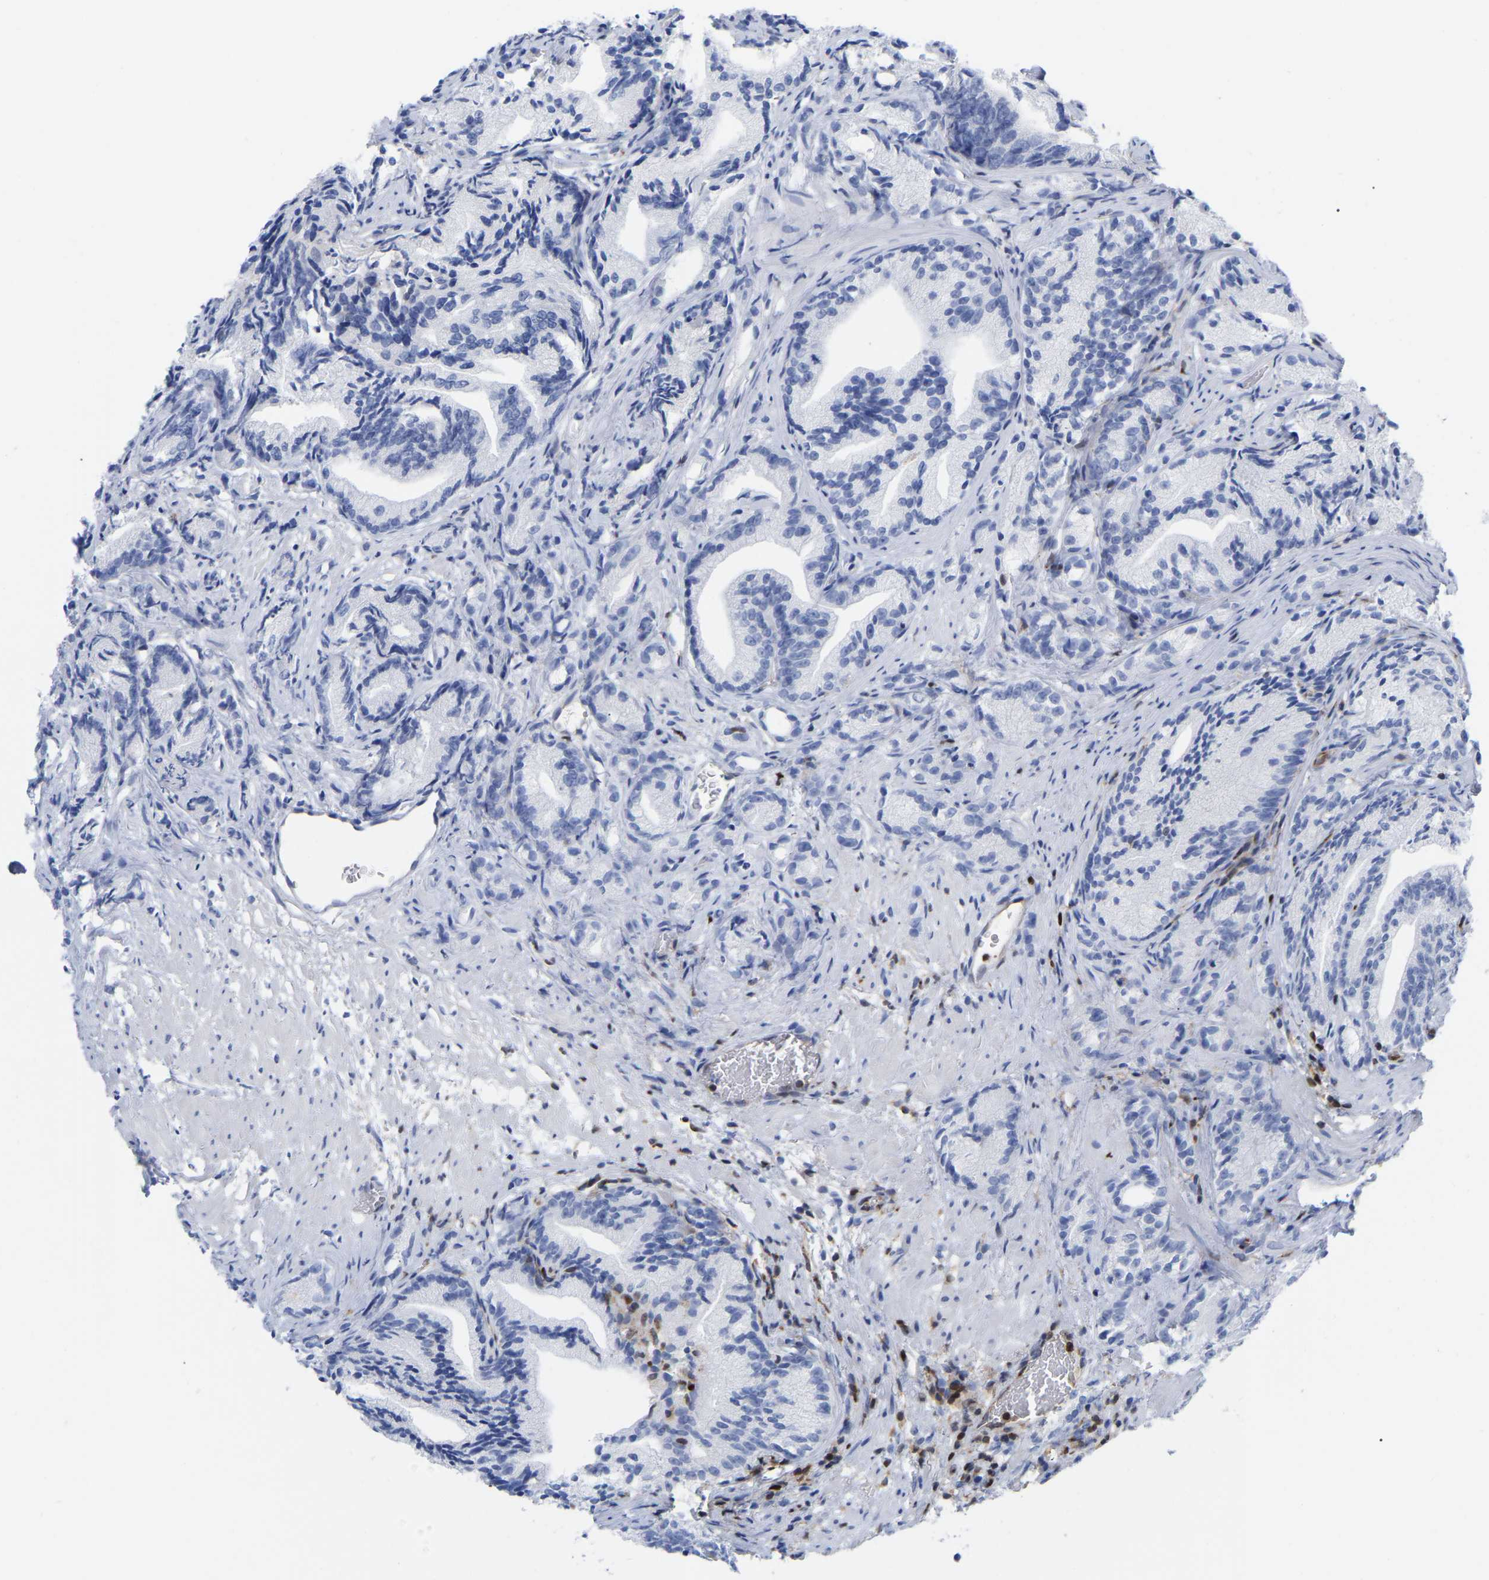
{"staining": {"intensity": "negative", "quantity": "none", "location": "none"}, "tissue": "prostate cancer", "cell_type": "Tumor cells", "image_type": "cancer", "snomed": [{"axis": "morphology", "description": "Adenocarcinoma, Low grade"}, {"axis": "topography", "description": "Prostate"}], "caption": "Immunohistochemistry (IHC) image of prostate cancer stained for a protein (brown), which reveals no expression in tumor cells.", "gene": "GIMAP4", "patient": {"sex": "male", "age": 89}}